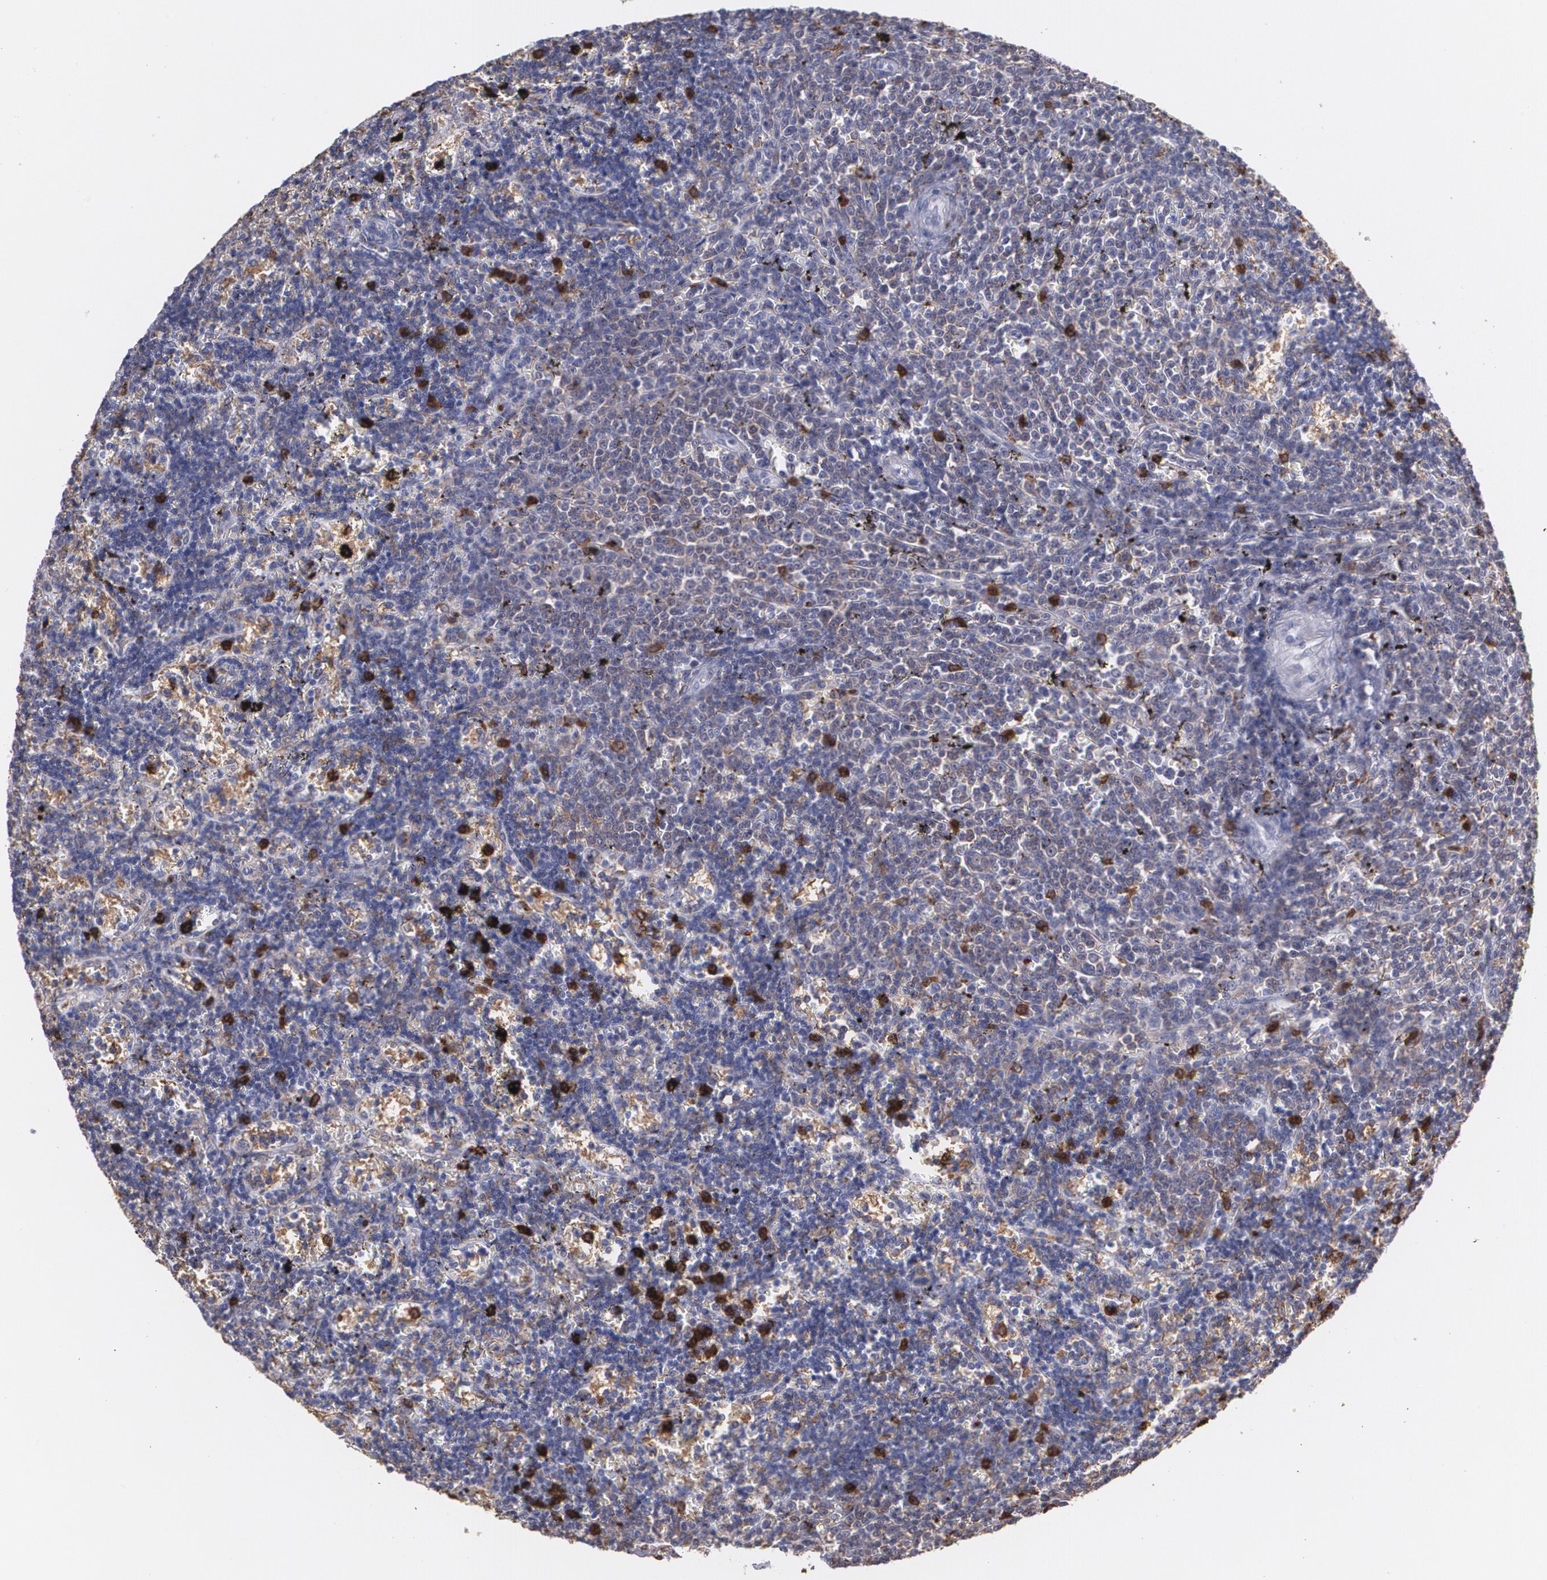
{"staining": {"intensity": "negative", "quantity": "none", "location": "none"}, "tissue": "lymphoma", "cell_type": "Tumor cells", "image_type": "cancer", "snomed": [{"axis": "morphology", "description": "Malignant lymphoma, non-Hodgkin's type, Low grade"}, {"axis": "topography", "description": "Spleen"}], "caption": "There is no significant expression in tumor cells of lymphoma. Brightfield microscopy of immunohistochemistry stained with DAB (3,3'-diaminobenzidine) (brown) and hematoxylin (blue), captured at high magnification.", "gene": "NCF2", "patient": {"sex": "male", "age": 60}}